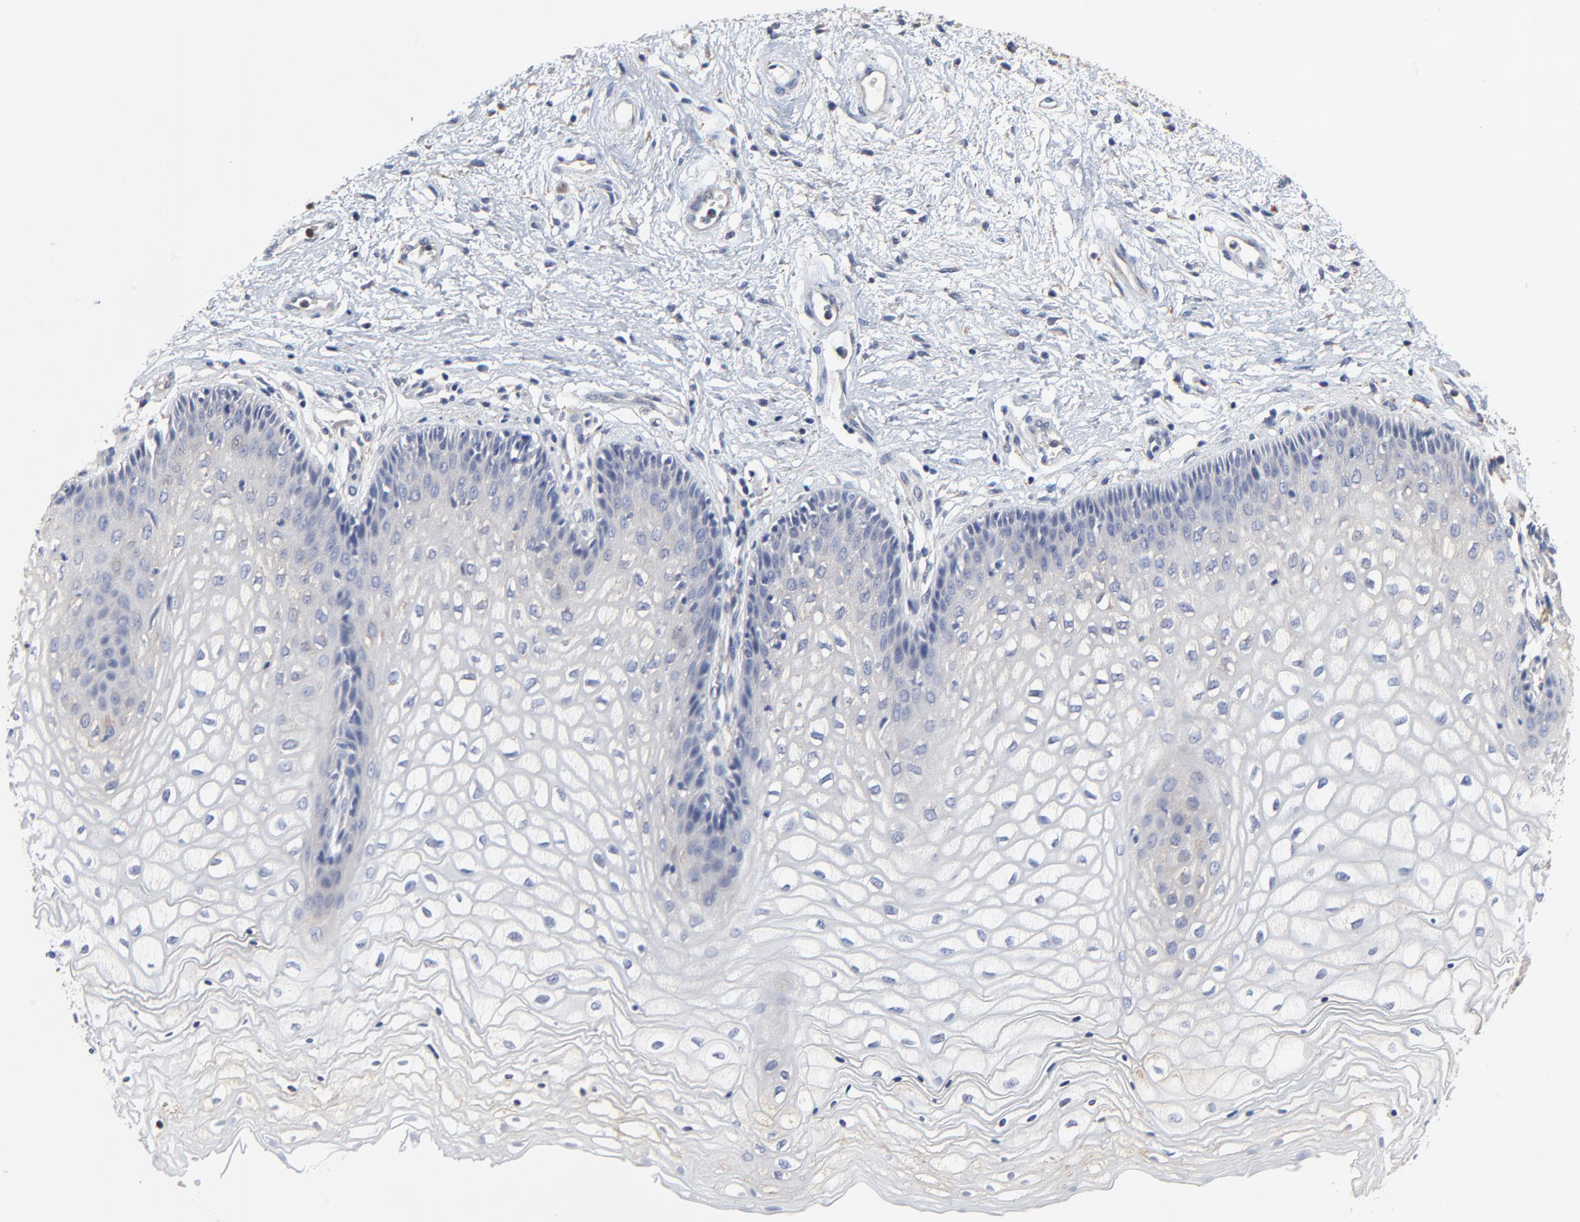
{"staining": {"intensity": "negative", "quantity": "none", "location": "none"}, "tissue": "vagina", "cell_type": "Squamous epithelial cells", "image_type": "normal", "snomed": [{"axis": "morphology", "description": "Normal tissue, NOS"}, {"axis": "topography", "description": "Vagina"}], "caption": "A high-resolution image shows immunohistochemistry (IHC) staining of normal vagina, which shows no significant expression in squamous epithelial cells.", "gene": "NXF3", "patient": {"sex": "female", "age": 34}}